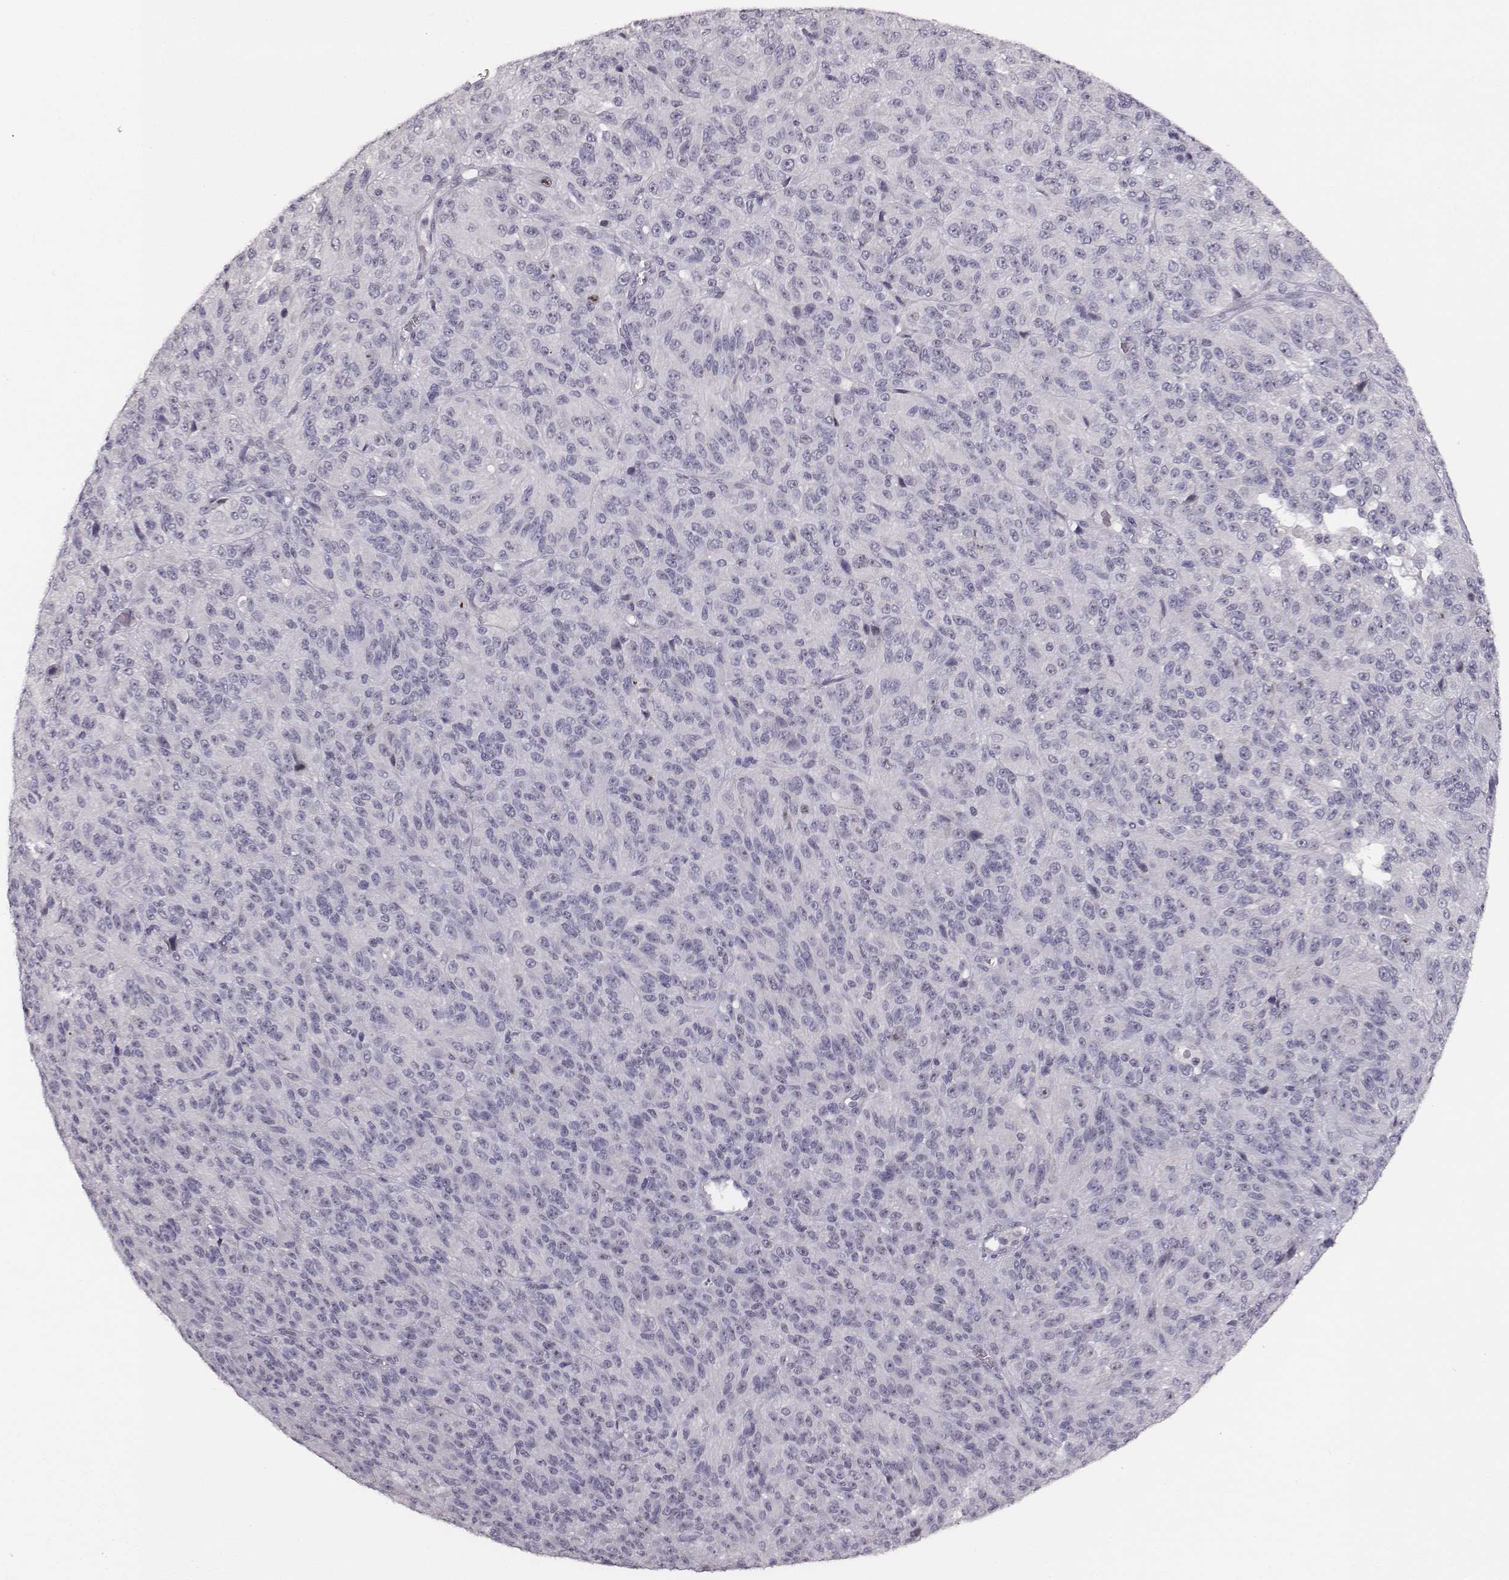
{"staining": {"intensity": "negative", "quantity": "none", "location": "none"}, "tissue": "melanoma", "cell_type": "Tumor cells", "image_type": "cancer", "snomed": [{"axis": "morphology", "description": "Malignant melanoma, Metastatic site"}, {"axis": "topography", "description": "Brain"}], "caption": "DAB immunohistochemical staining of human malignant melanoma (metastatic site) shows no significant staining in tumor cells.", "gene": "NIFK", "patient": {"sex": "female", "age": 56}}